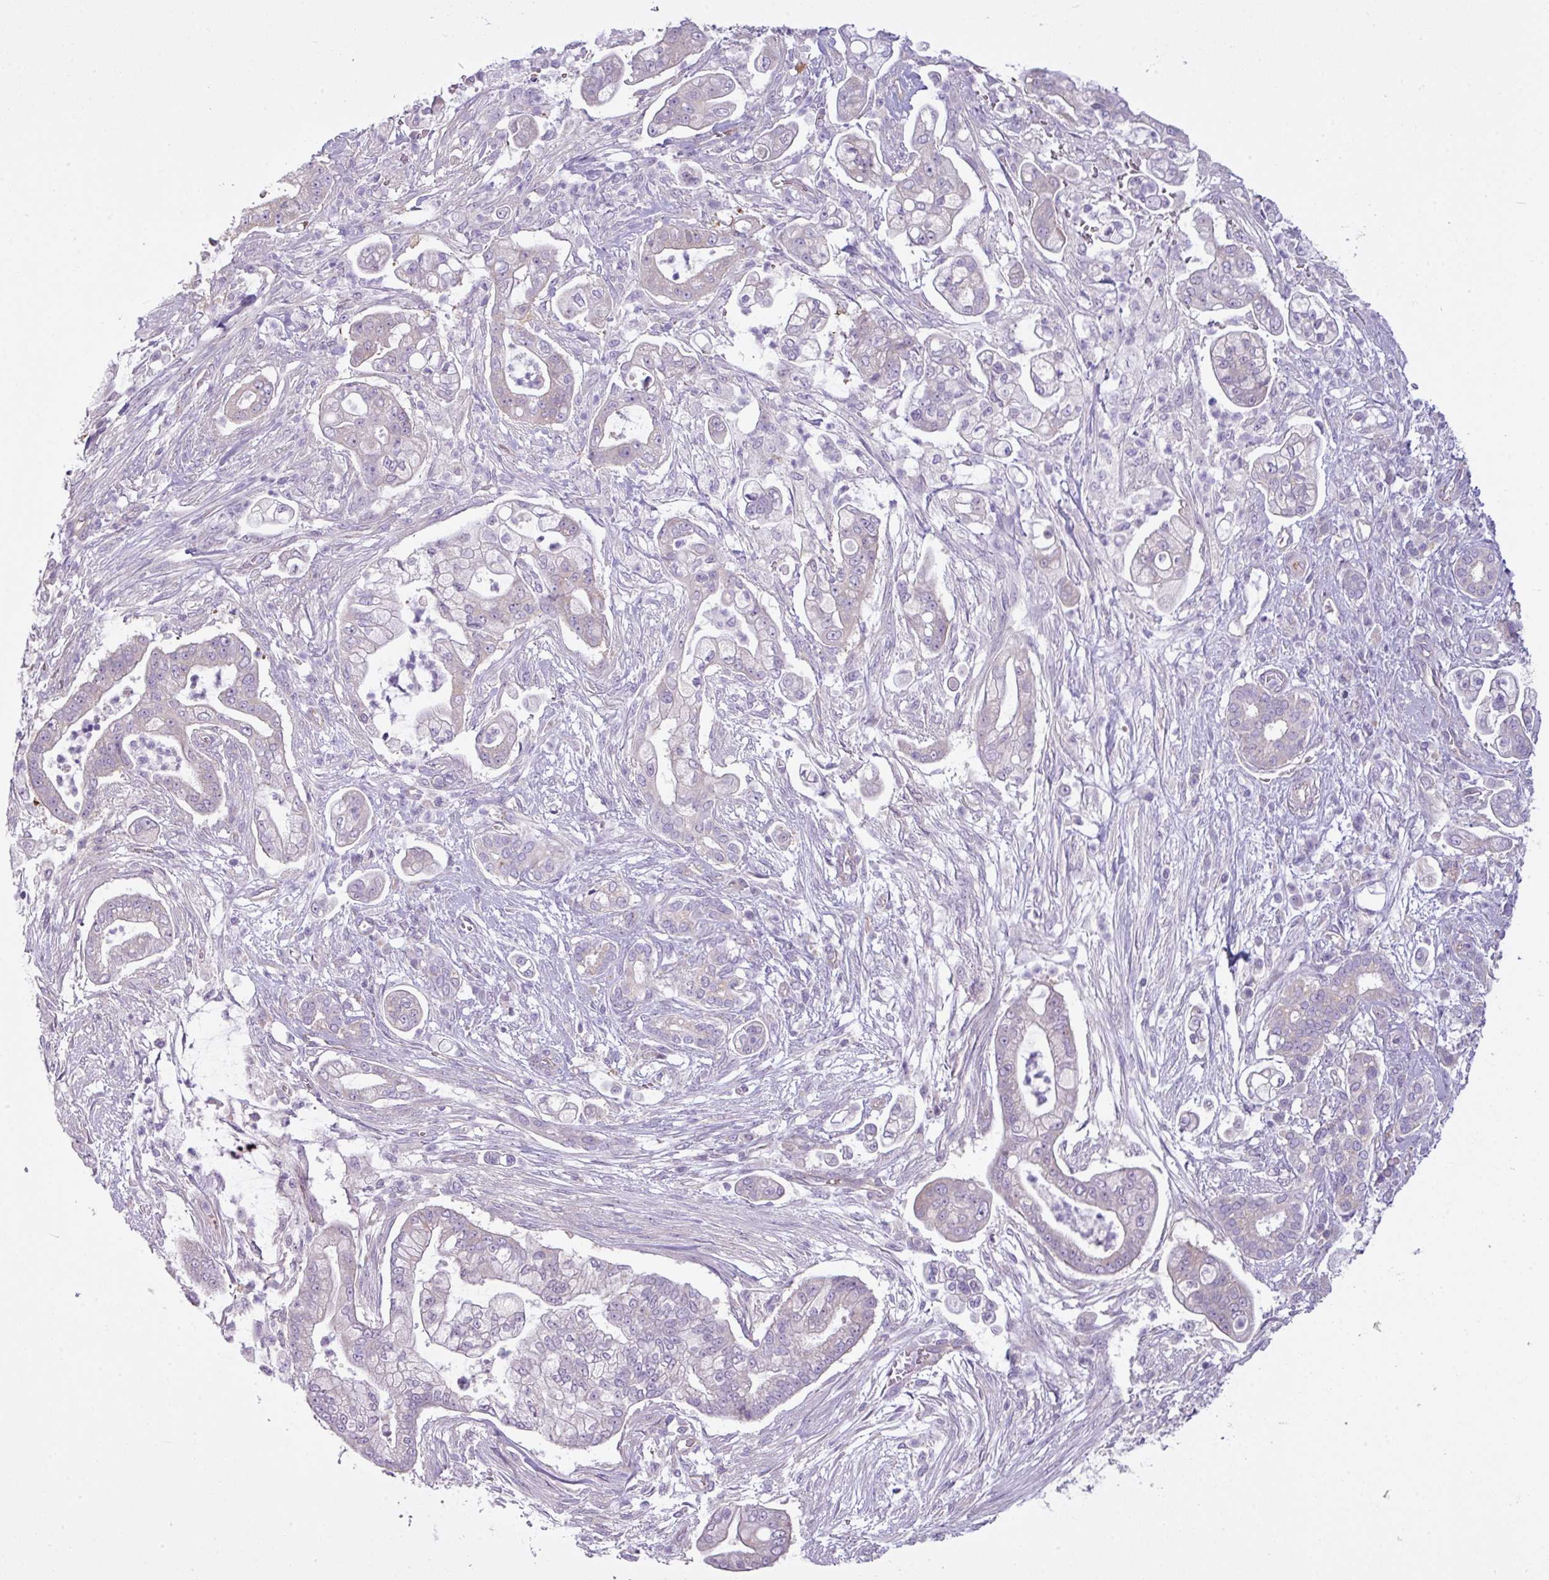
{"staining": {"intensity": "negative", "quantity": "none", "location": "none"}, "tissue": "pancreatic cancer", "cell_type": "Tumor cells", "image_type": "cancer", "snomed": [{"axis": "morphology", "description": "Adenocarcinoma, NOS"}, {"axis": "topography", "description": "Pancreas"}], "caption": "Immunohistochemistry photomicrograph of neoplastic tissue: human pancreatic cancer stained with DAB (3,3'-diaminobenzidine) exhibits no significant protein positivity in tumor cells.", "gene": "CAMK2B", "patient": {"sex": "female", "age": 69}}